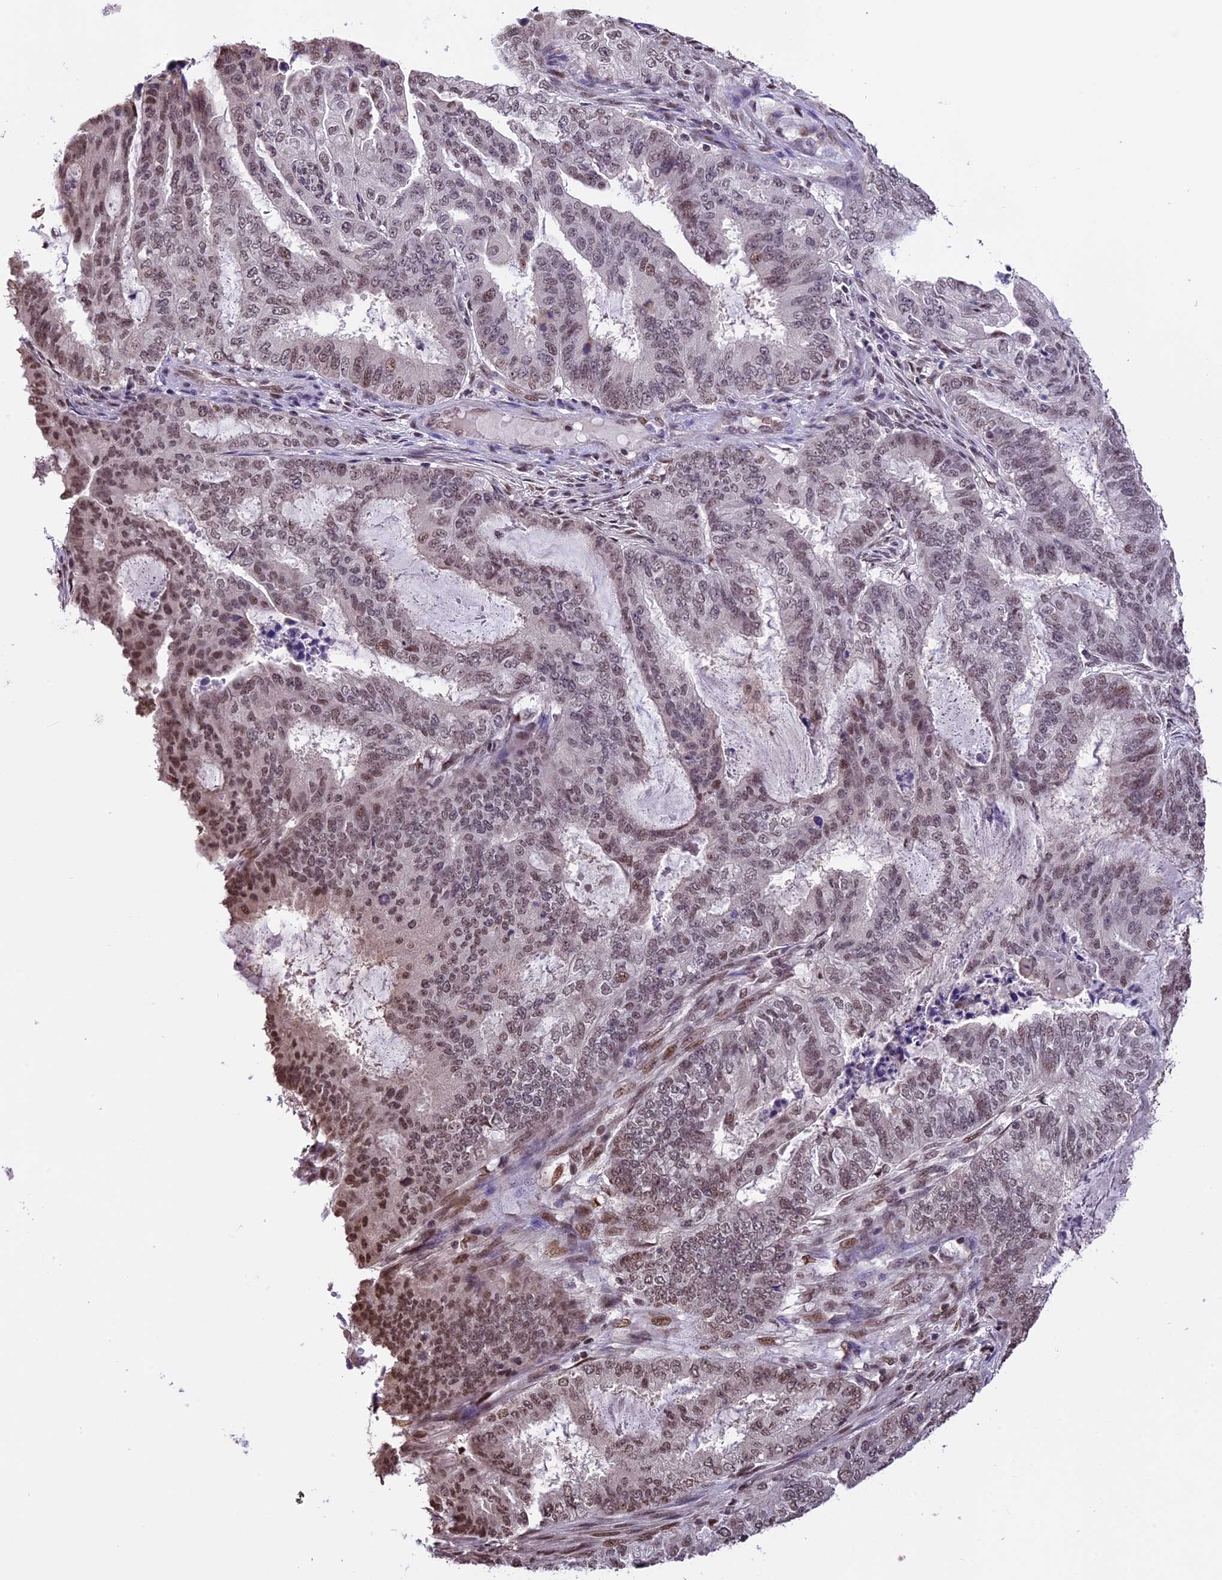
{"staining": {"intensity": "moderate", "quantity": ">75%", "location": "nuclear"}, "tissue": "endometrial cancer", "cell_type": "Tumor cells", "image_type": "cancer", "snomed": [{"axis": "morphology", "description": "Adenocarcinoma, NOS"}, {"axis": "topography", "description": "Endometrium"}], "caption": "A photomicrograph showing moderate nuclear positivity in about >75% of tumor cells in endometrial adenocarcinoma, as visualized by brown immunohistochemical staining.", "gene": "POLR3E", "patient": {"sex": "female", "age": 51}}